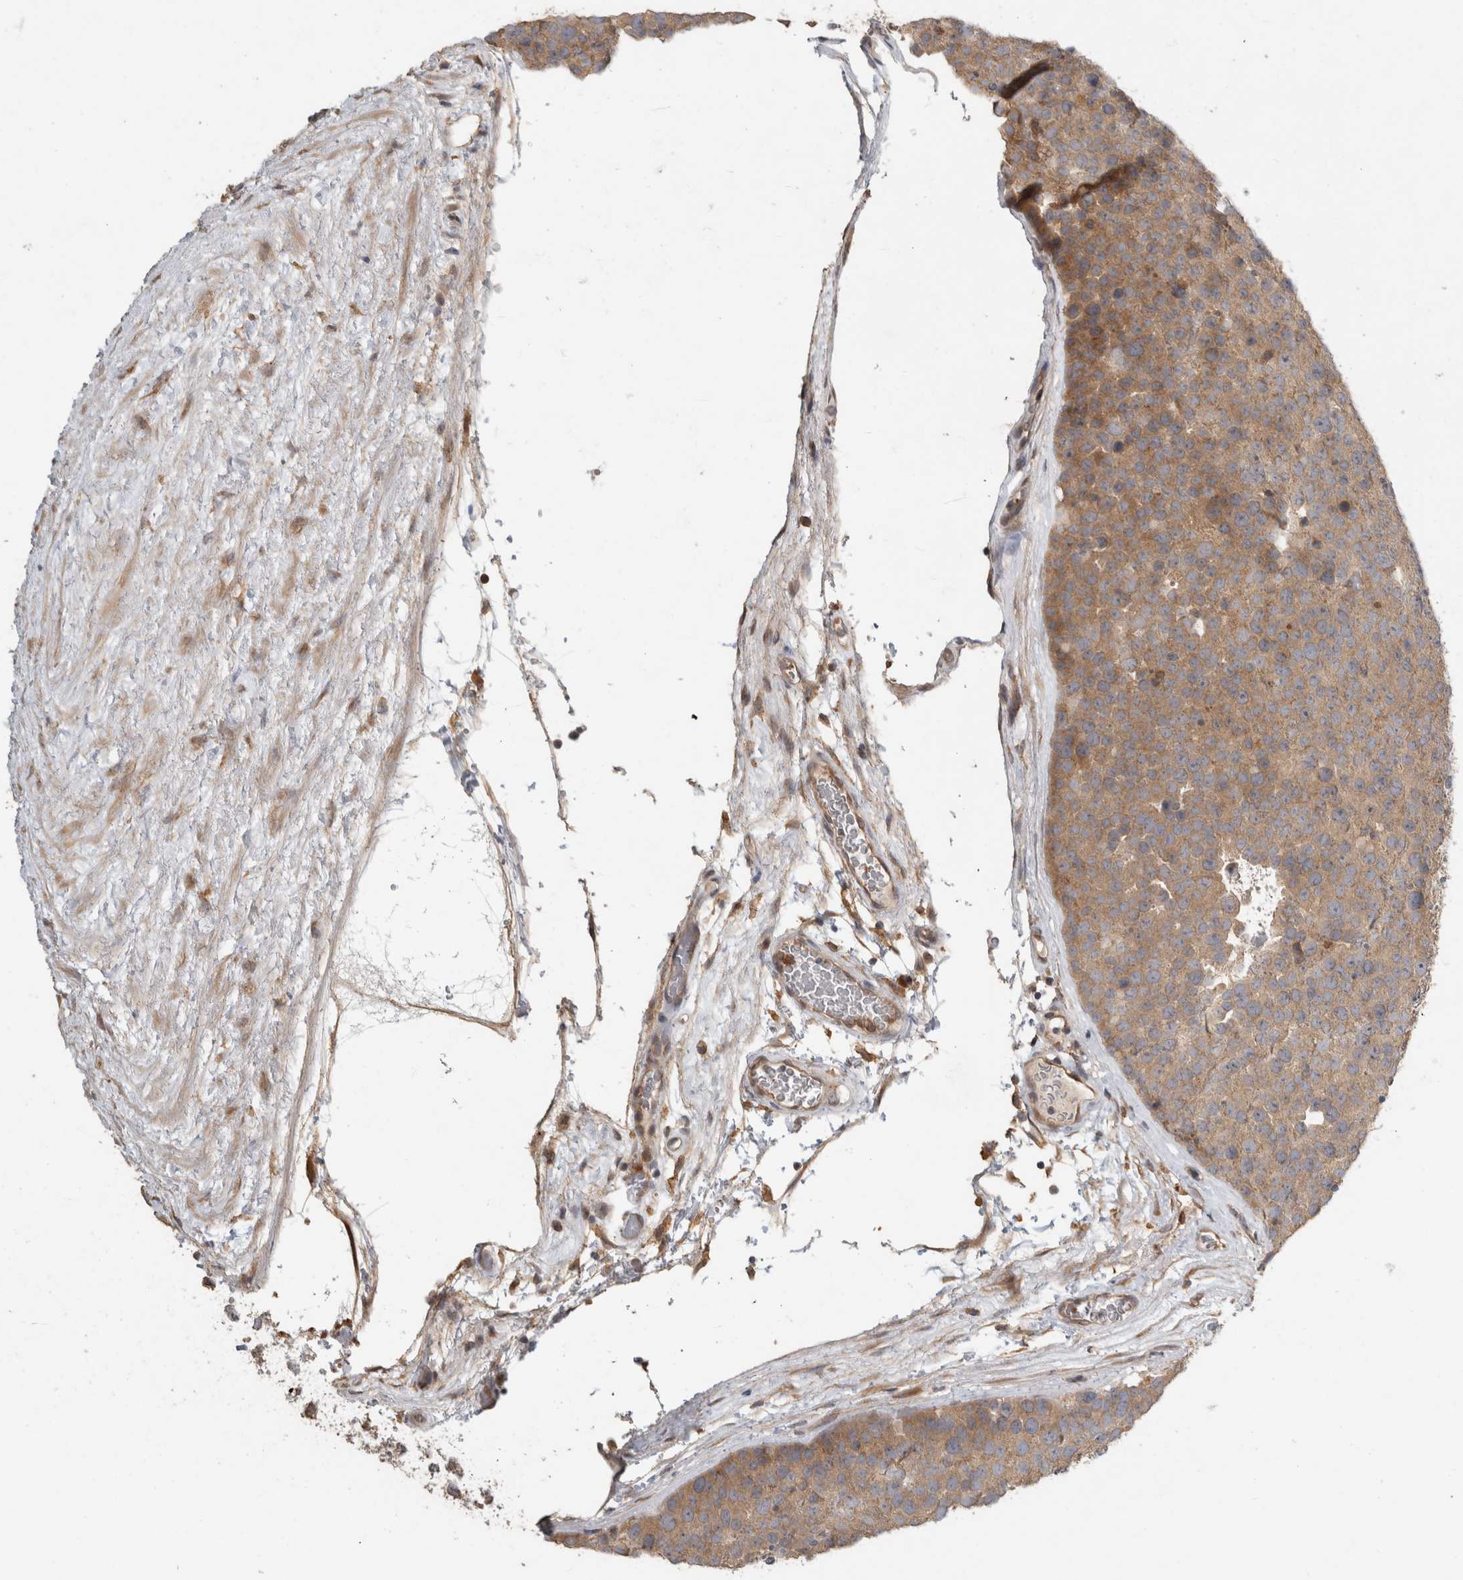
{"staining": {"intensity": "moderate", "quantity": ">75%", "location": "cytoplasmic/membranous"}, "tissue": "testis cancer", "cell_type": "Tumor cells", "image_type": "cancer", "snomed": [{"axis": "morphology", "description": "Seminoma, NOS"}, {"axis": "topography", "description": "Testis"}], "caption": "Immunohistochemical staining of testis seminoma shows medium levels of moderate cytoplasmic/membranous protein staining in approximately >75% of tumor cells. The staining was performed using DAB (3,3'-diaminobenzidine), with brown indicating positive protein expression. Nuclei are stained blue with hematoxylin.", "gene": "VEPH1", "patient": {"sex": "male", "age": 71}}